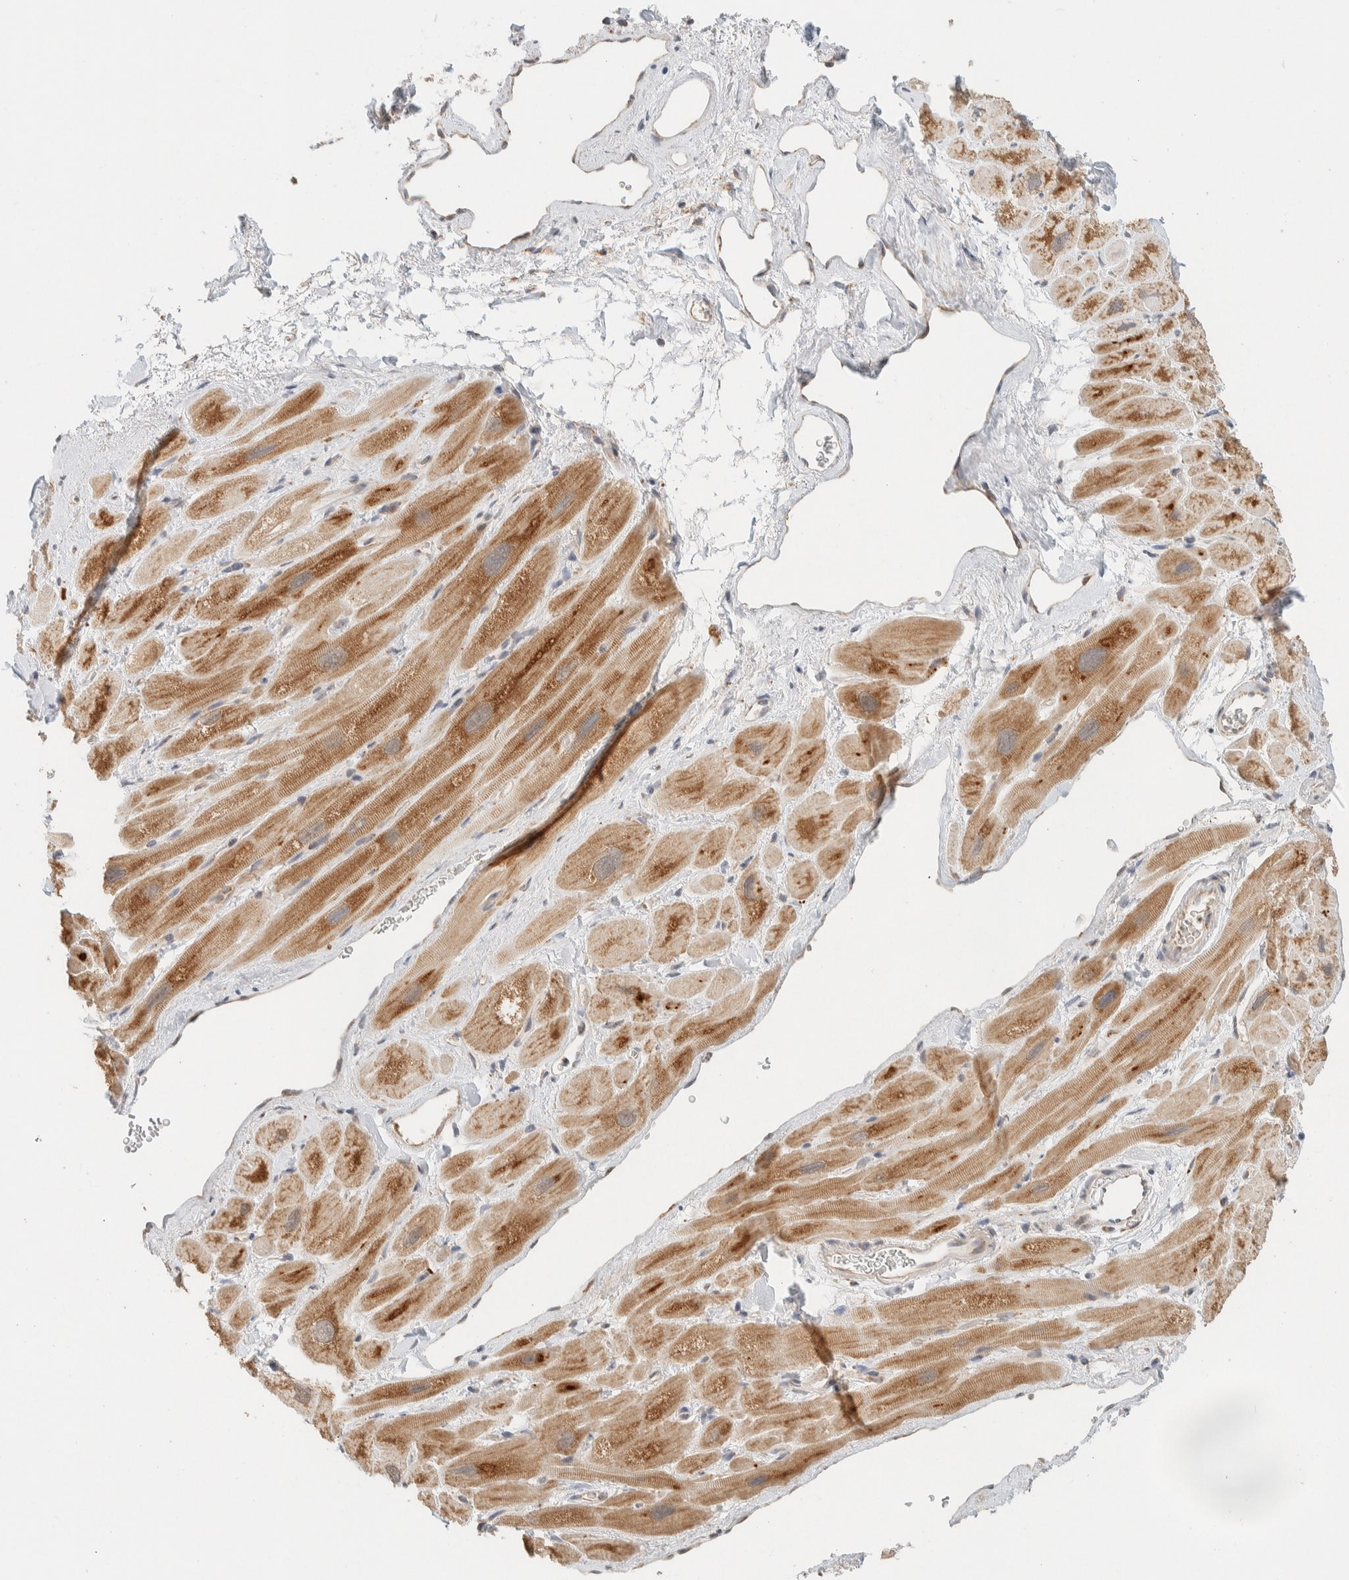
{"staining": {"intensity": "moderate", "quantity": ">75%", "location": "cytoplasmic/membranous"}, "tissue": "heart muscle", "cell_type": "Cardiomyocytes", "image_type": "normal", "snomed": [{"axis": "morphology", "description": "Normal tissue, NOS"}, {"axis": "topography", "description": "Heart"}], "caption": "Cardiomyocytes display moderate cytoplasmic/membranous positivity in about >75% of cells in normal heart muscle.", "gene": "MRPL41", "patient": {"sex": "male", "age": 49}}